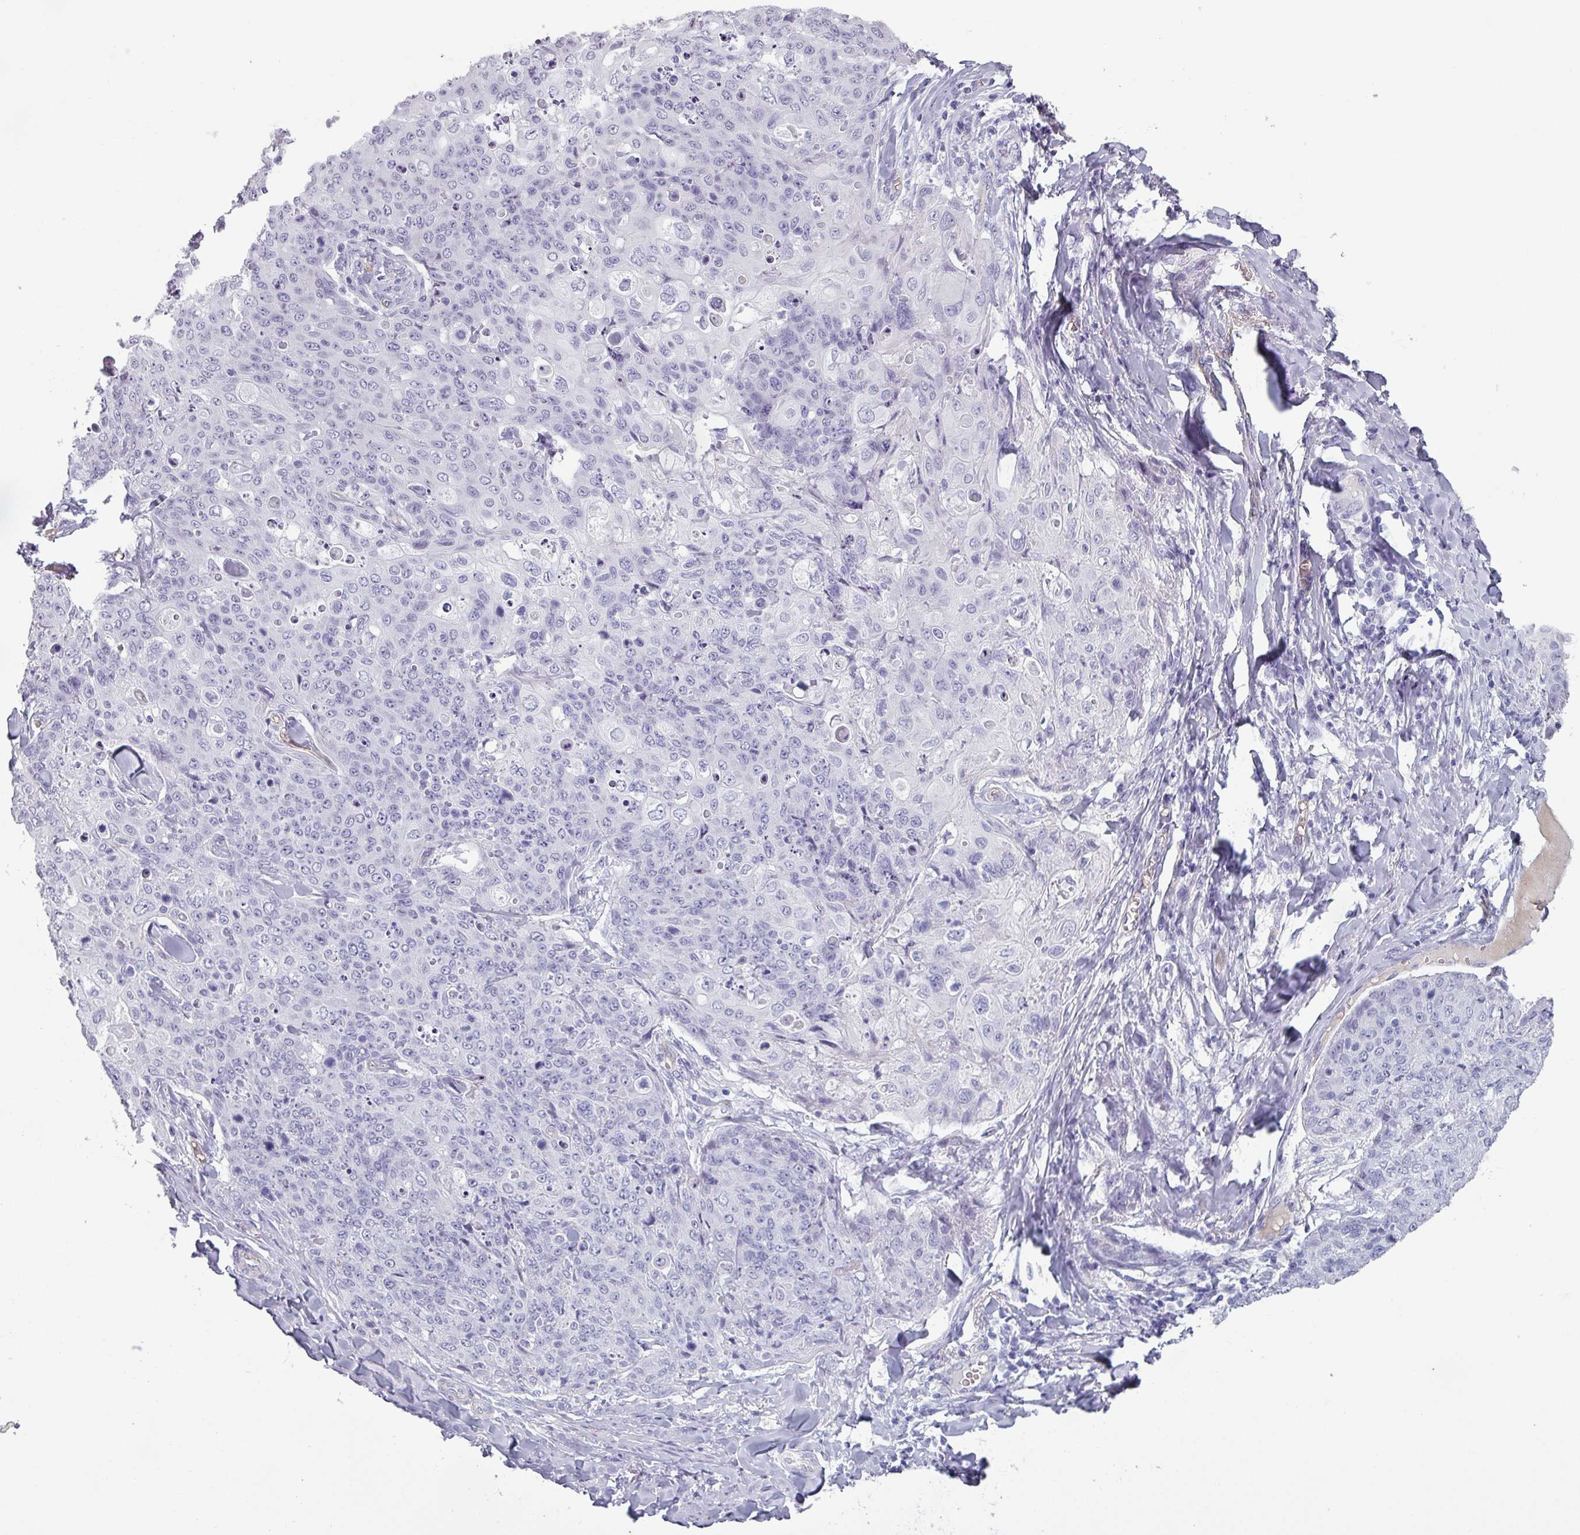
{"staining": {"intensity": "negative", "quantity": "none", "location": "none"}, "tissue": "skin cancer", "cell_type": "Tumor cells", "image_type": "cancer", "snomed": [{"axis": "morphology", "description": "Squamous cell carcinoma, NOS"}, {"axis": "topography", "description": "Skin"}, {"axis": "topography", "description": "Vulva"}], "caption": "Photomicrograph shows no protein expression in tumor cells of skin cancer (squamous cell carcinoma) tissue.", "gene": "AREL1", "patient": {"sex": "female", "age": 85}}